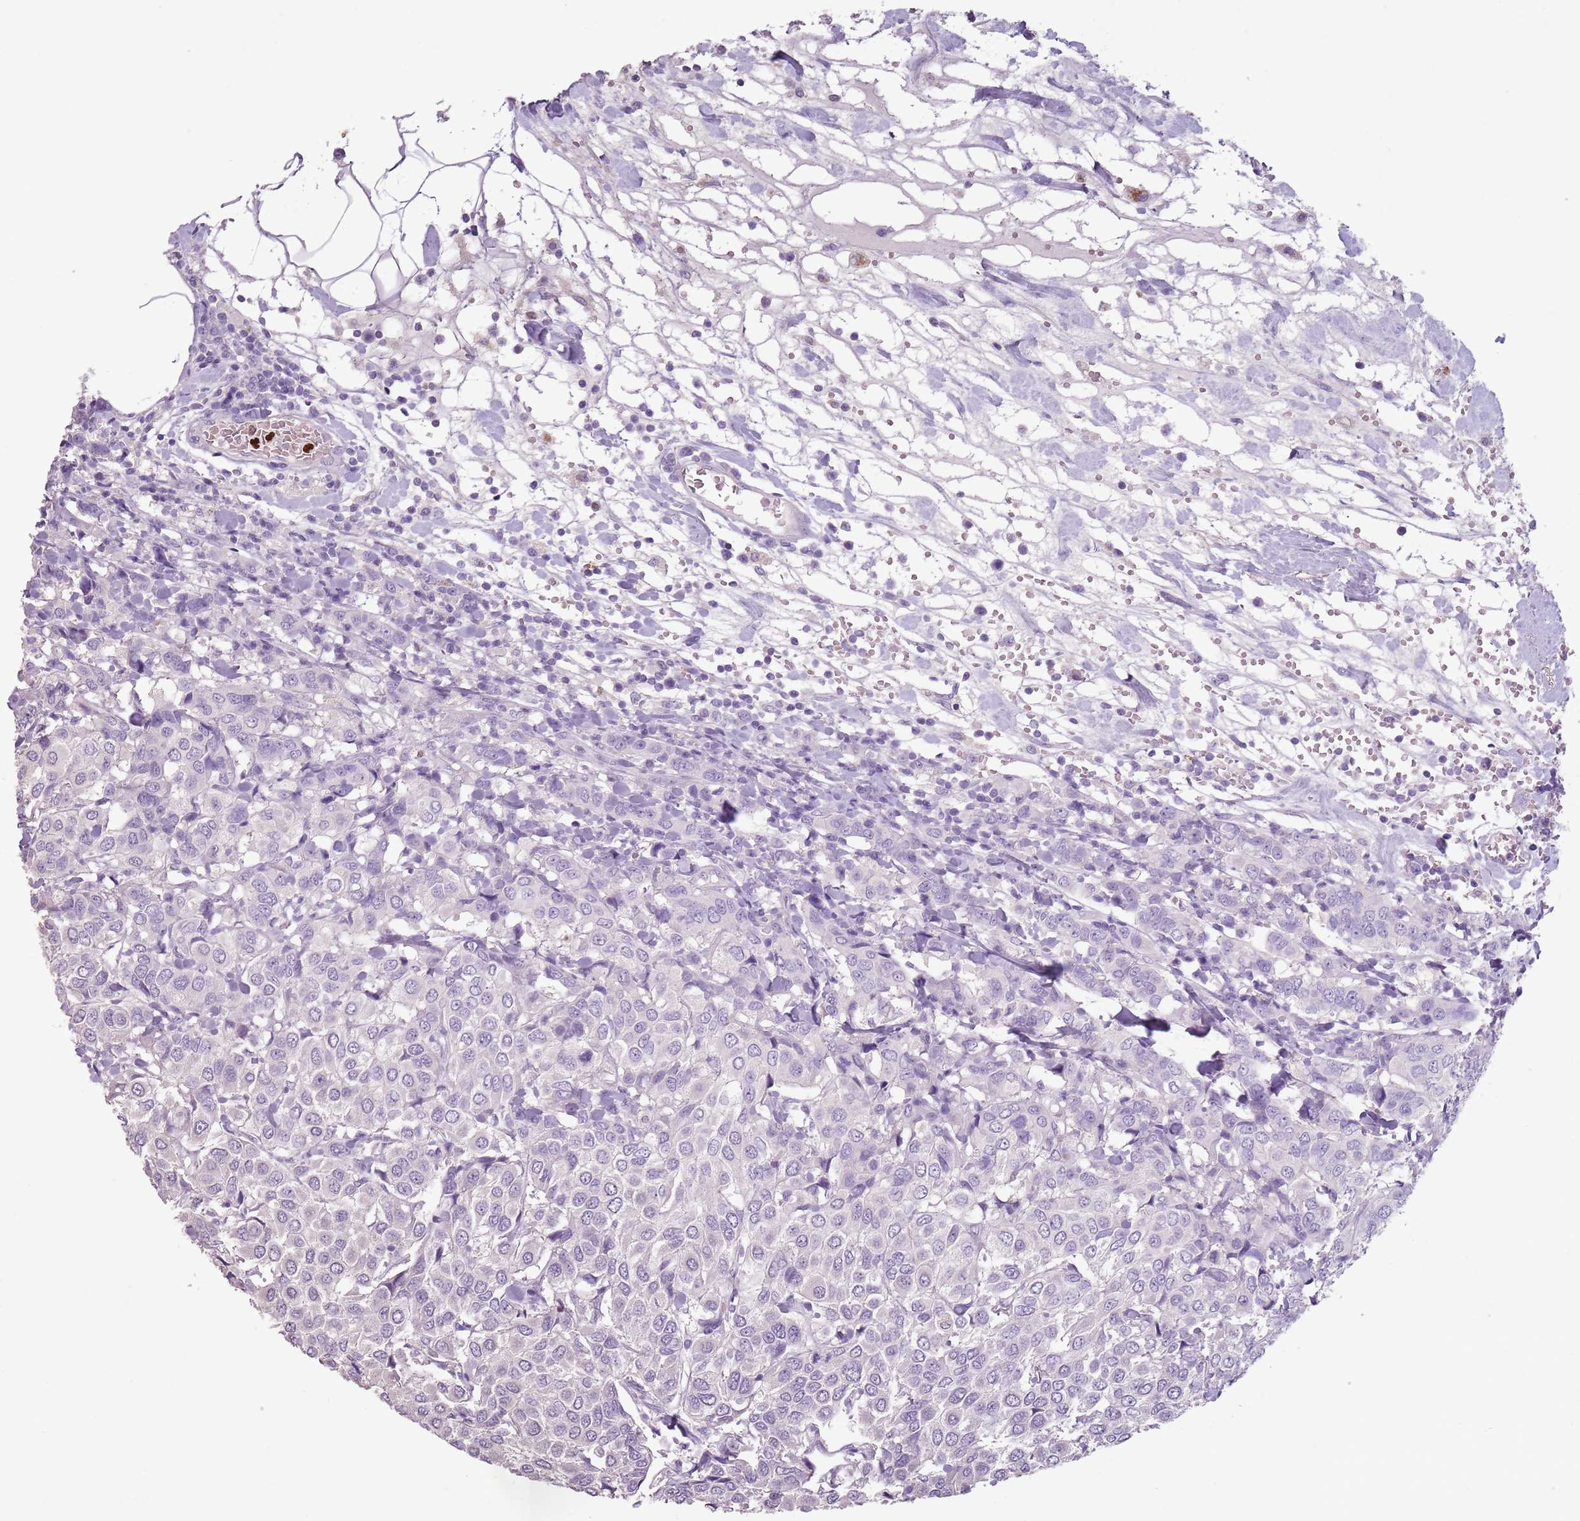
{"staining": {"intensity": "negative", "quantity": "none", "location": "none"}, "tissue": "breast cancer", "cell_type": "Tumor cells", "image_type": "cancer", "snomed": [{"axis": "morphology", "description": "Duct carcinoma"}, {"axis": "topography", "description": "Breast"}], "caption": "Human breast intraductal carcinoma stained for a protein using IHC displays no staining in tumor cells.", "gene": "CELF6", "patient": {"sex": "female", "age": 55}}